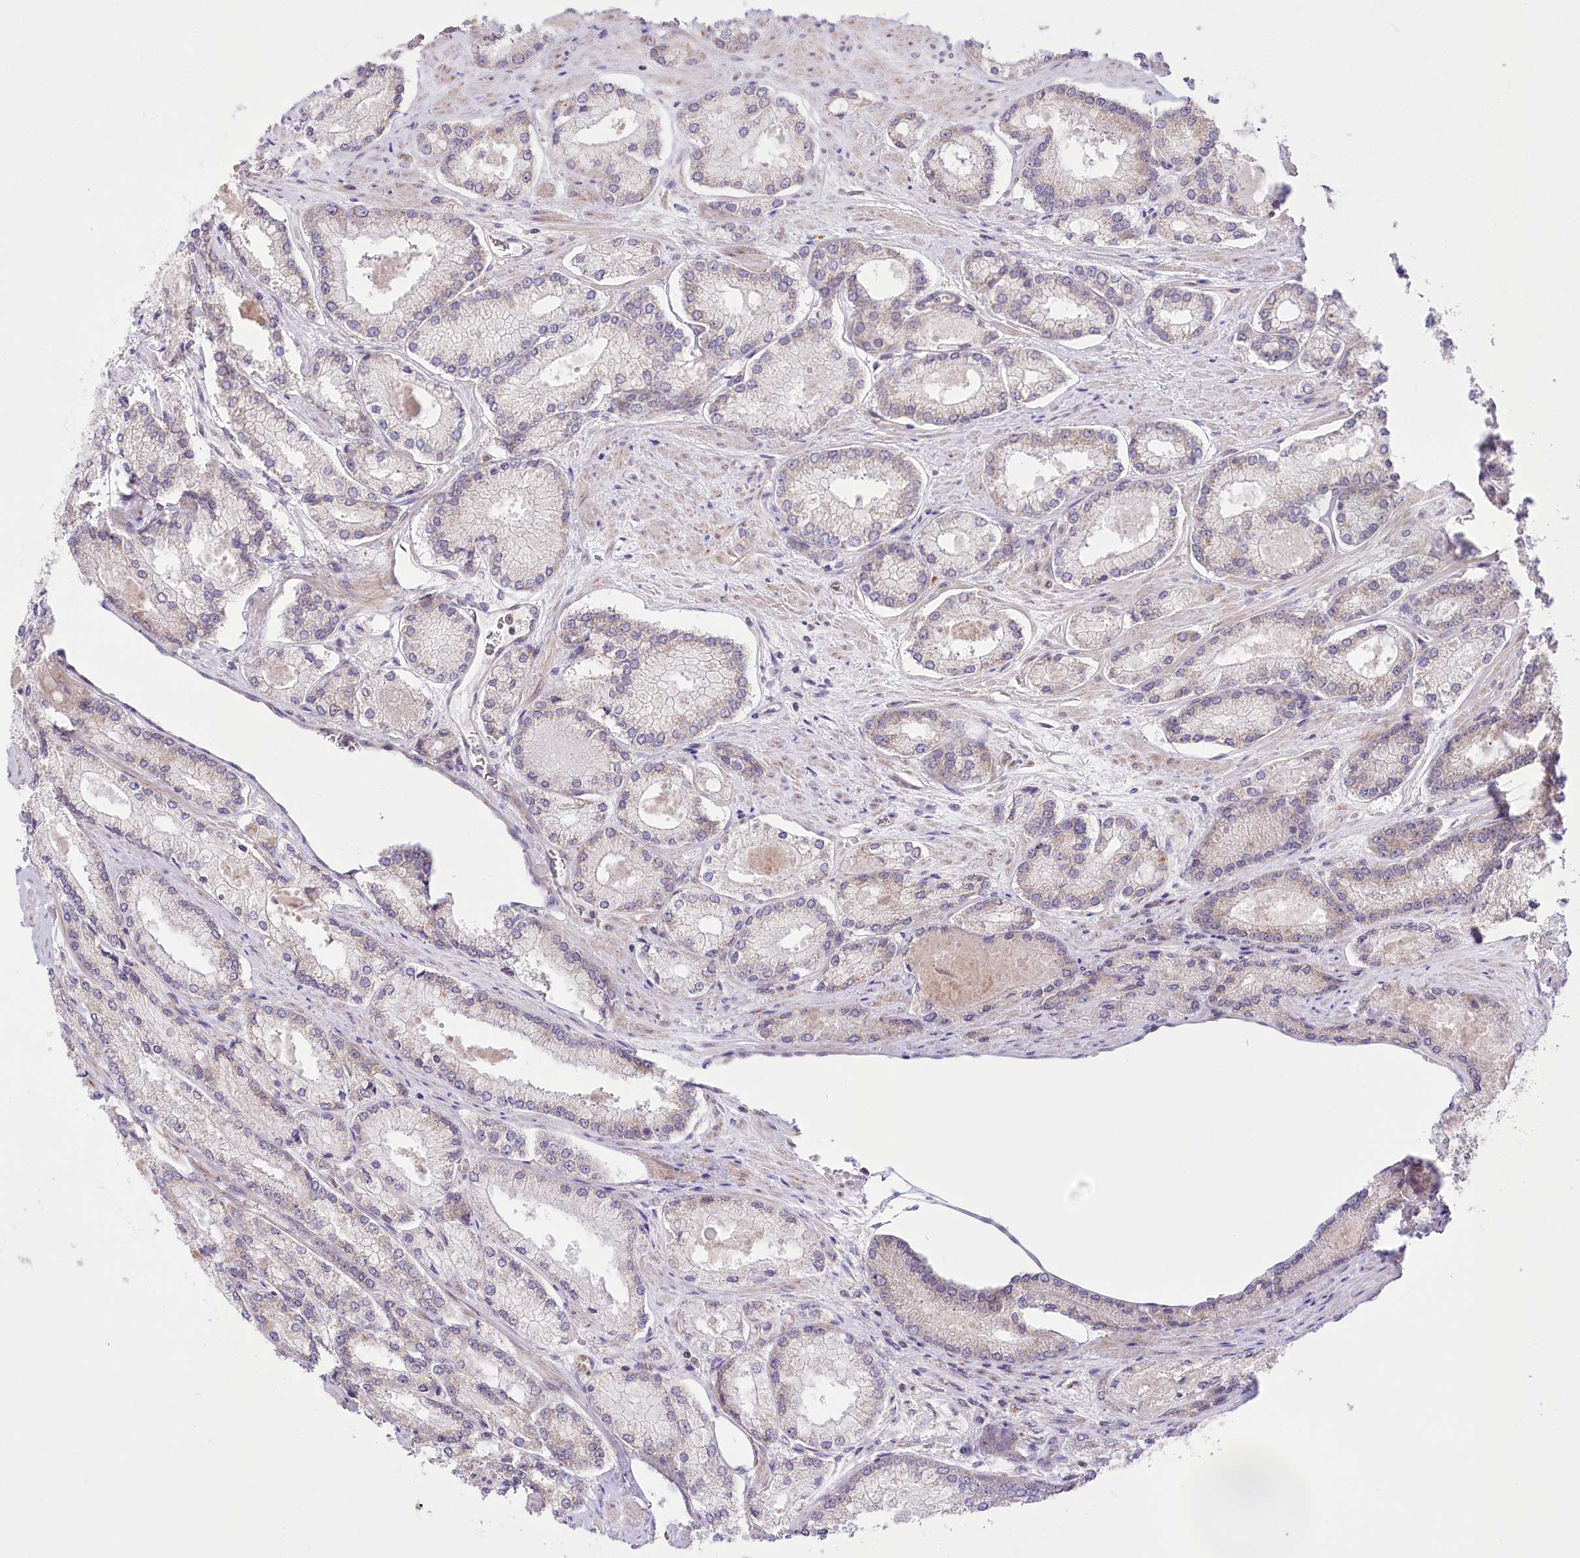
{"staining": {"intensity": "negative", "quantity": "none", "location": "none"}, "tissue": "prostate cancer", "cell_type": "Tumor cells", "image_type": "cancer", "snomed": [{"axis": "morphology", "description": "Adenocarcinoma, Low grade"}, {"axis": "topography", "description": "Prostate"}], "caption": "The micrograph exhibits no staining of tumor cells in low-grade adenocarcinoma (prostate). Nuclei are stained in blue.", "gene": "ZMAT2", "patient": {"sex": "male", "age": 74}}